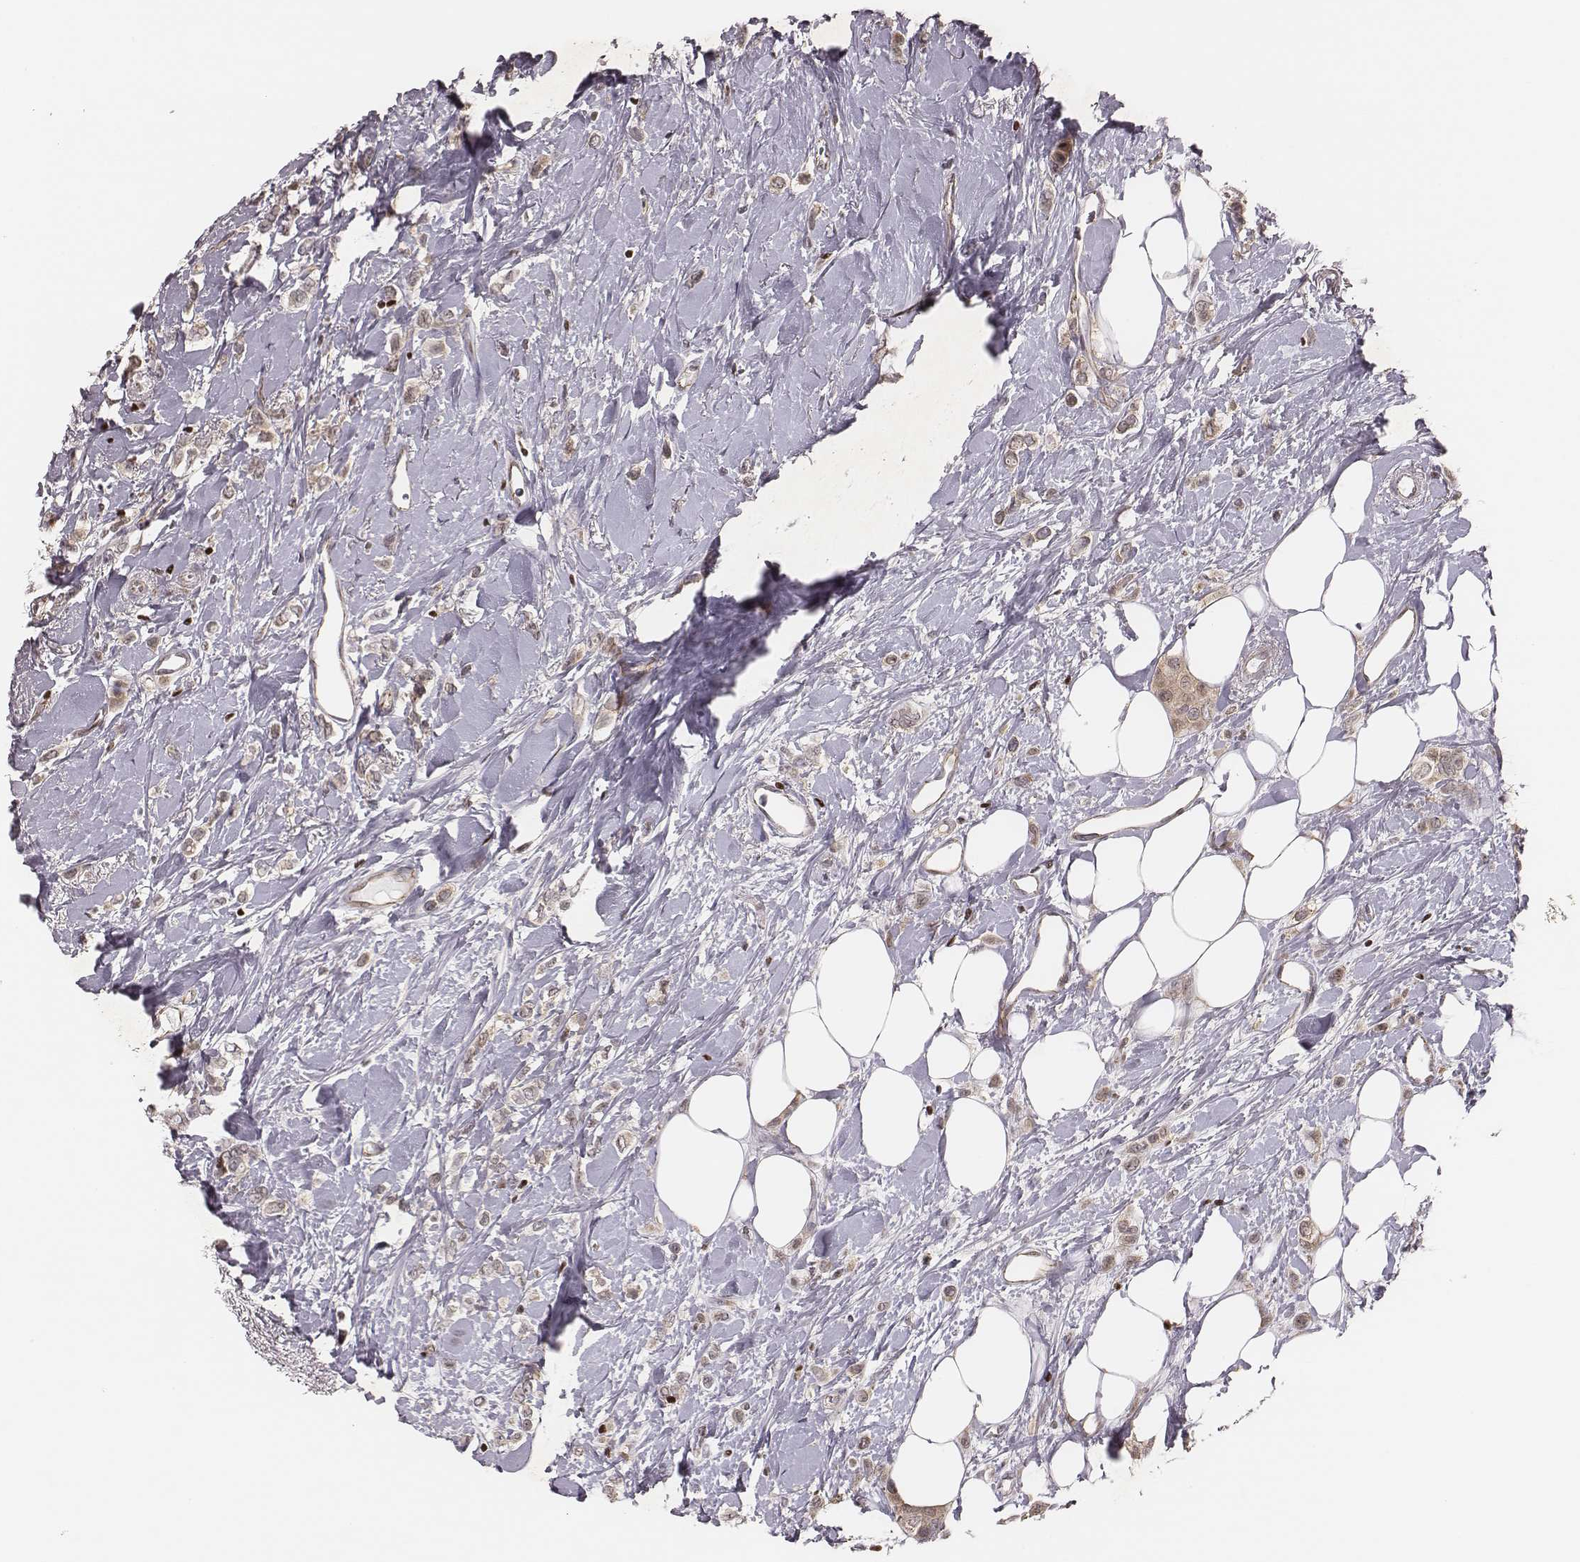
{"staining": {"intensity": "weak", "quantity": ">75%", "location": "cytoplasmic/membranous"}, "tissue": "breast cancer", "cell_type": "Tumor cells", "image_type": "cancer", "snomed": [{"axis": "morphology", "description": "Lobular carcinoma"}, {"axis": "topography", "description": "Breast"}], "caption": "Brown immunohistochemical staining in human breast cancer displays weak cytoplasmic/membranous positivity in about >75% of tumor cells.", "gene": "WDR59", "patient": {"sex": "female", "age": 66}}